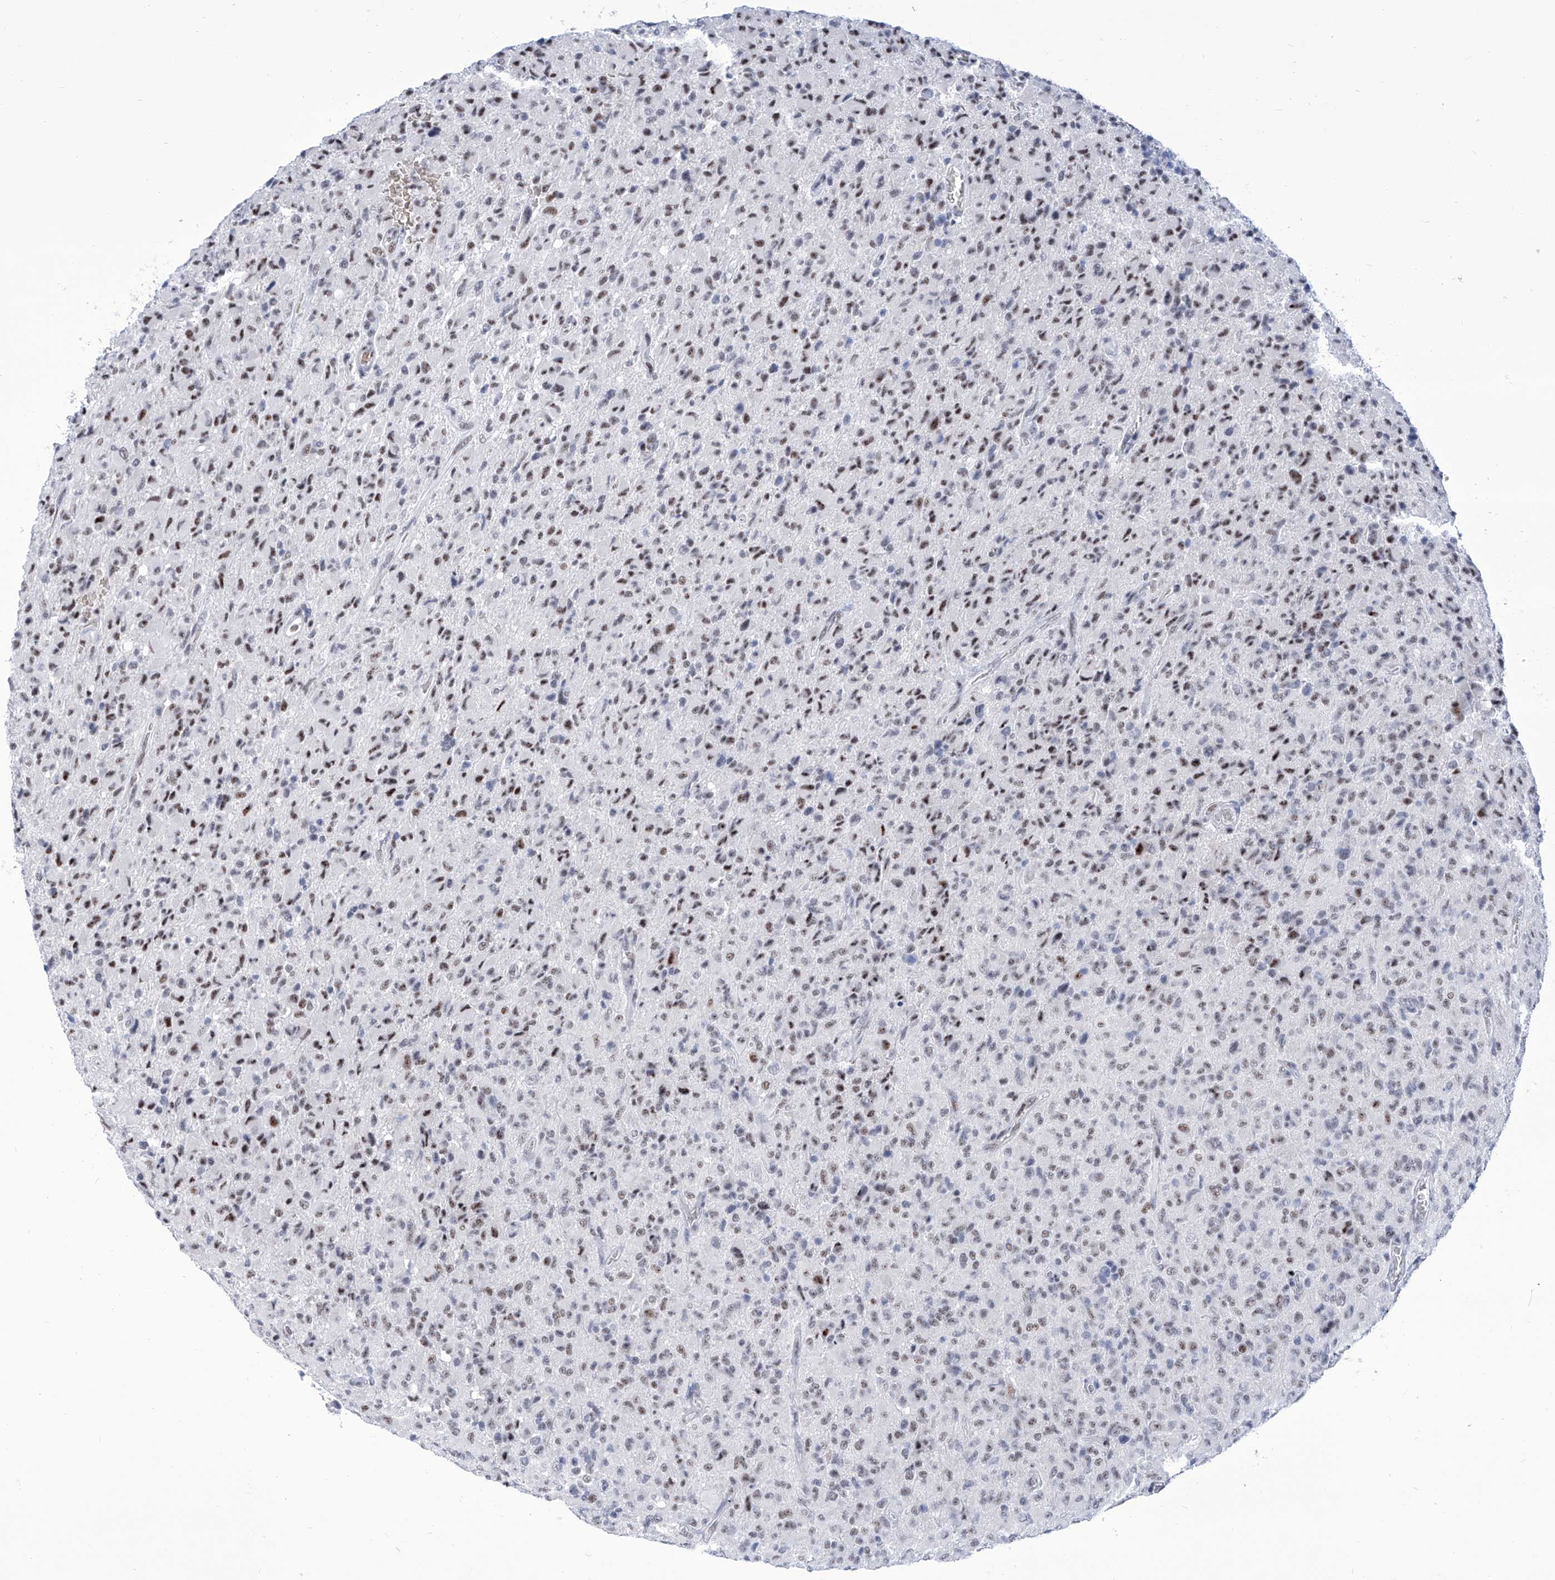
{"staining": {"intensity": "moderate", "quantity": "<25%", "location": "nuclear"}, "tissue": "glioma", "cell_type": "Tumor cells", "image_type": "cancer", "snomed": [{"axis": "morphology", "description": "Glioma, malignant, High grade"}, {"axis": "topography", "description": "Brain"}], "caption": "Protein analysis of glioma tissue reveals moderate nuclear expression in about <25% of tumor cells.", "gene": "SART1", "patient": {"sex": "female", "age": 57}}